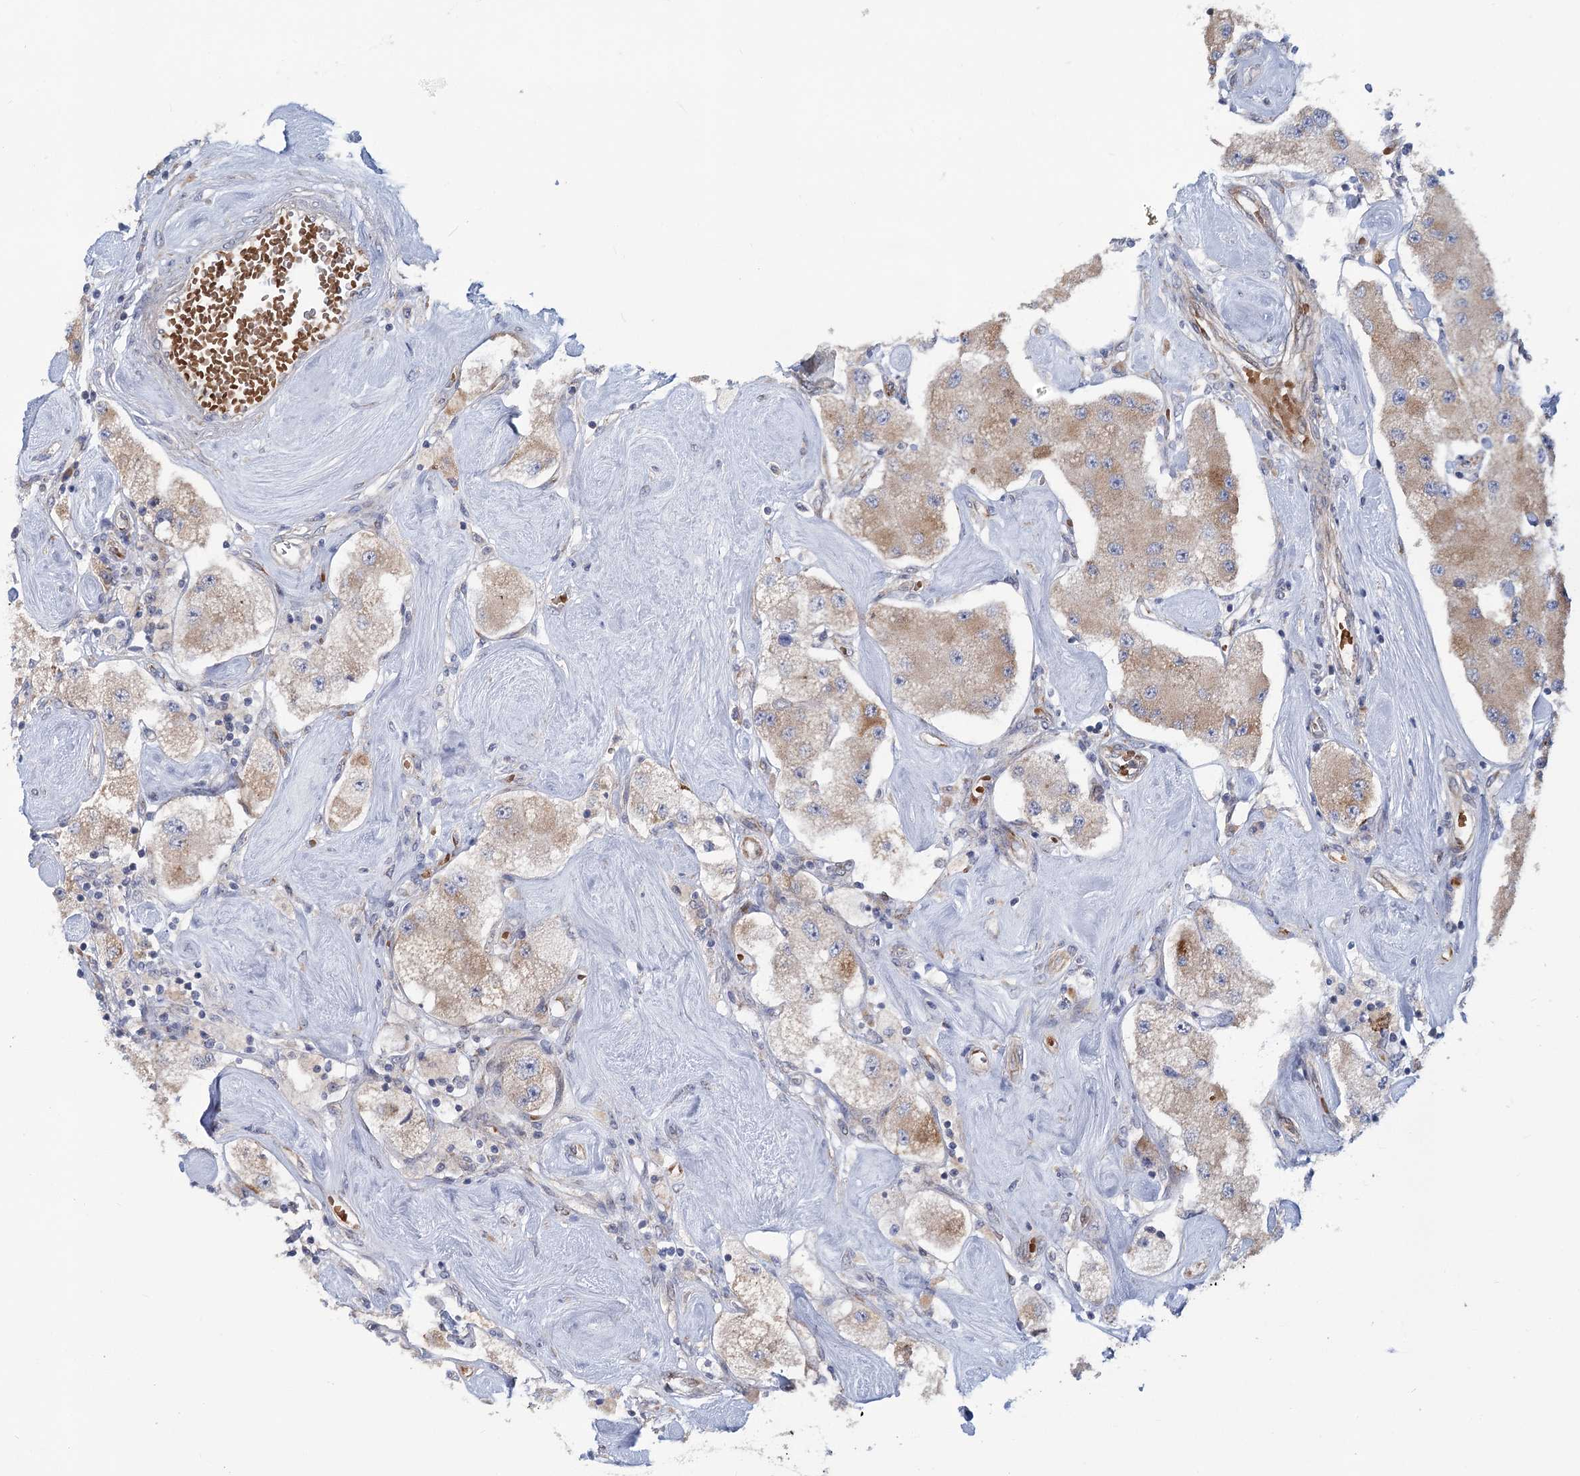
{"staining": {"intensity": "weak", "quantity": "25%-75%", "location": "cytoplasmic/membranous"}, "tissue": "carcinoid", "cell_type": "Tumor cells", "image_type": "cancer", "snomed": [{"axis": "morphology", "description": "Carcinoid, malignant, NOS"}, {"axis": "topography", "description": "Pancreas"}], "caption": "Carcinoid was stained to show a protein in brown. There is low levels of weak cytoplasmic/membranous staining in approximately 25%-75% of tumor cells.", "gene": "CIB4", "patient": {"sex": "male", "age": 41}}